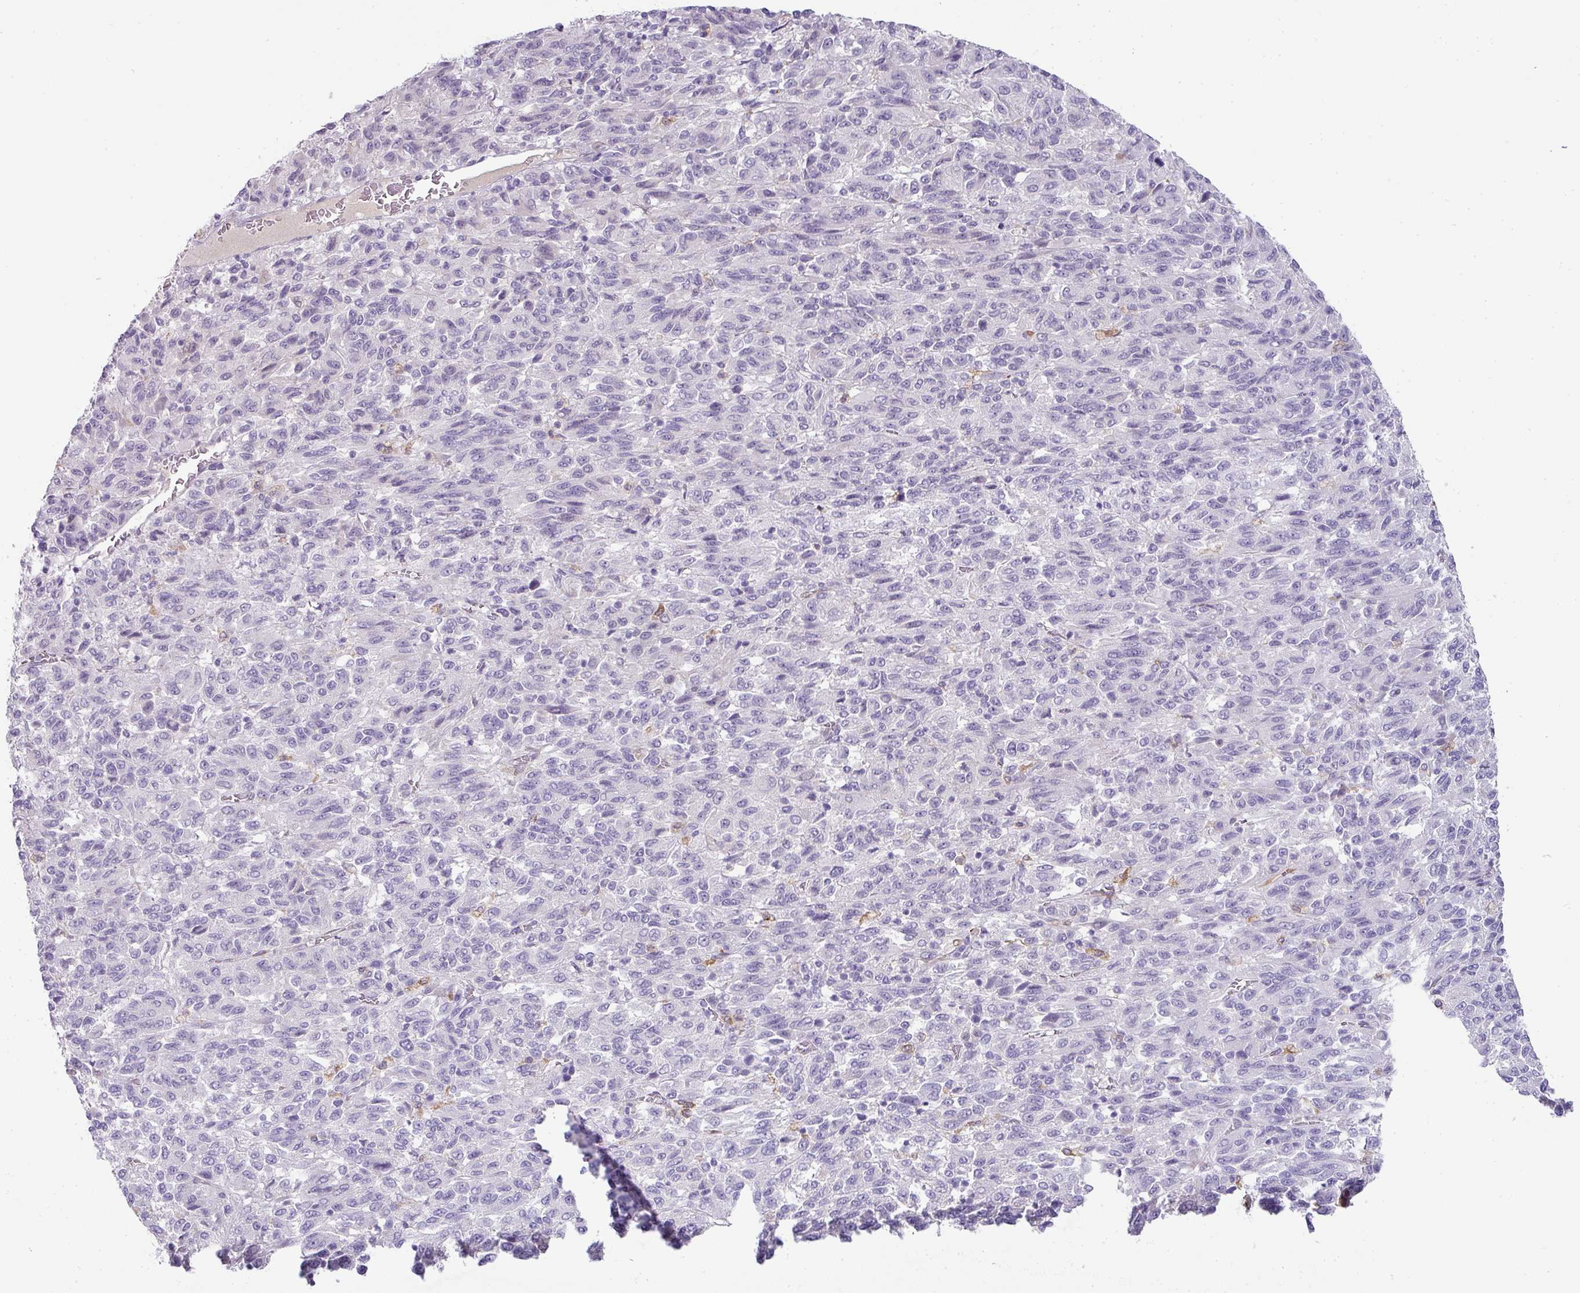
{"staining": {"intensity": "negative", "quantity": "none", "location": "none"}, "tissue": "melanoma", "cell_type": "Tumor cells", "image_type": "cancer", "snomed": [{"axis": "morphology", "description": "Malignant melanoma, Metastatic site"}, {"axis": "topography", "description": "Lung"}], "caption": "DAB (3,3'-diaminobenzidine) immunohistochemical staining of melanoma reveals no significant staining in tumor cells.", "gene": "FGF17", "patient": {"sex": "male", "age": 64}}